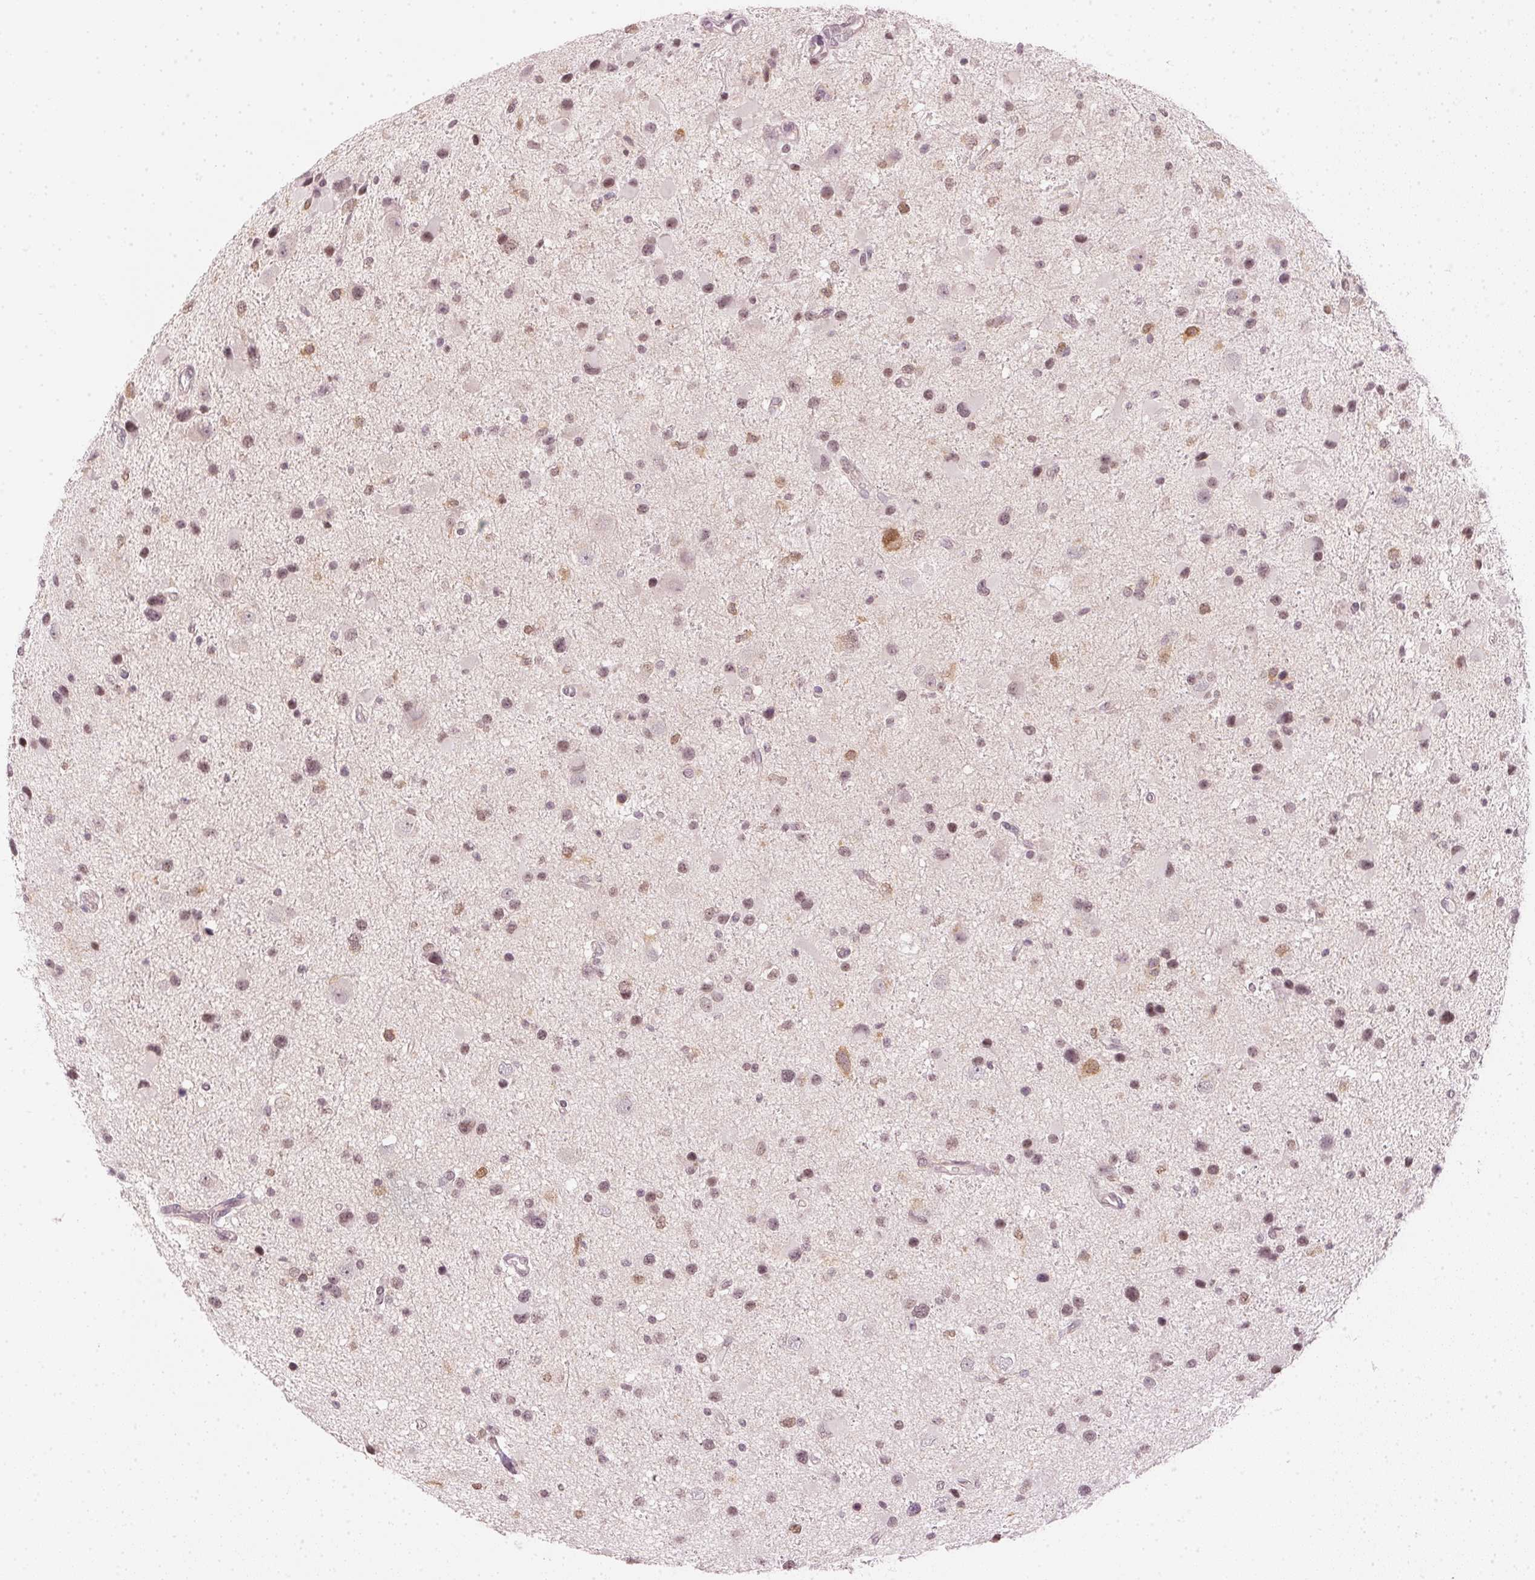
{"staining": {"intensity": "moderate", "quantity": ">75%", "location": "nuclear"}, "tissue": "glioma", "cell_type": "Tumor cells", "image_type": "cancer", "snomed": [{"axis": "morphology", "description": "Glioma, malignant, Low grade"}, {"axis": "topography", "description": "Brain"}], "caption": "Protein expression analysis of low-grade glioma (malignant) demonstrates moderate nuclear positivity in about >75% of tumor cells.", "gene": "KPRP", "patient": {"sex": "female", "age": 32}}